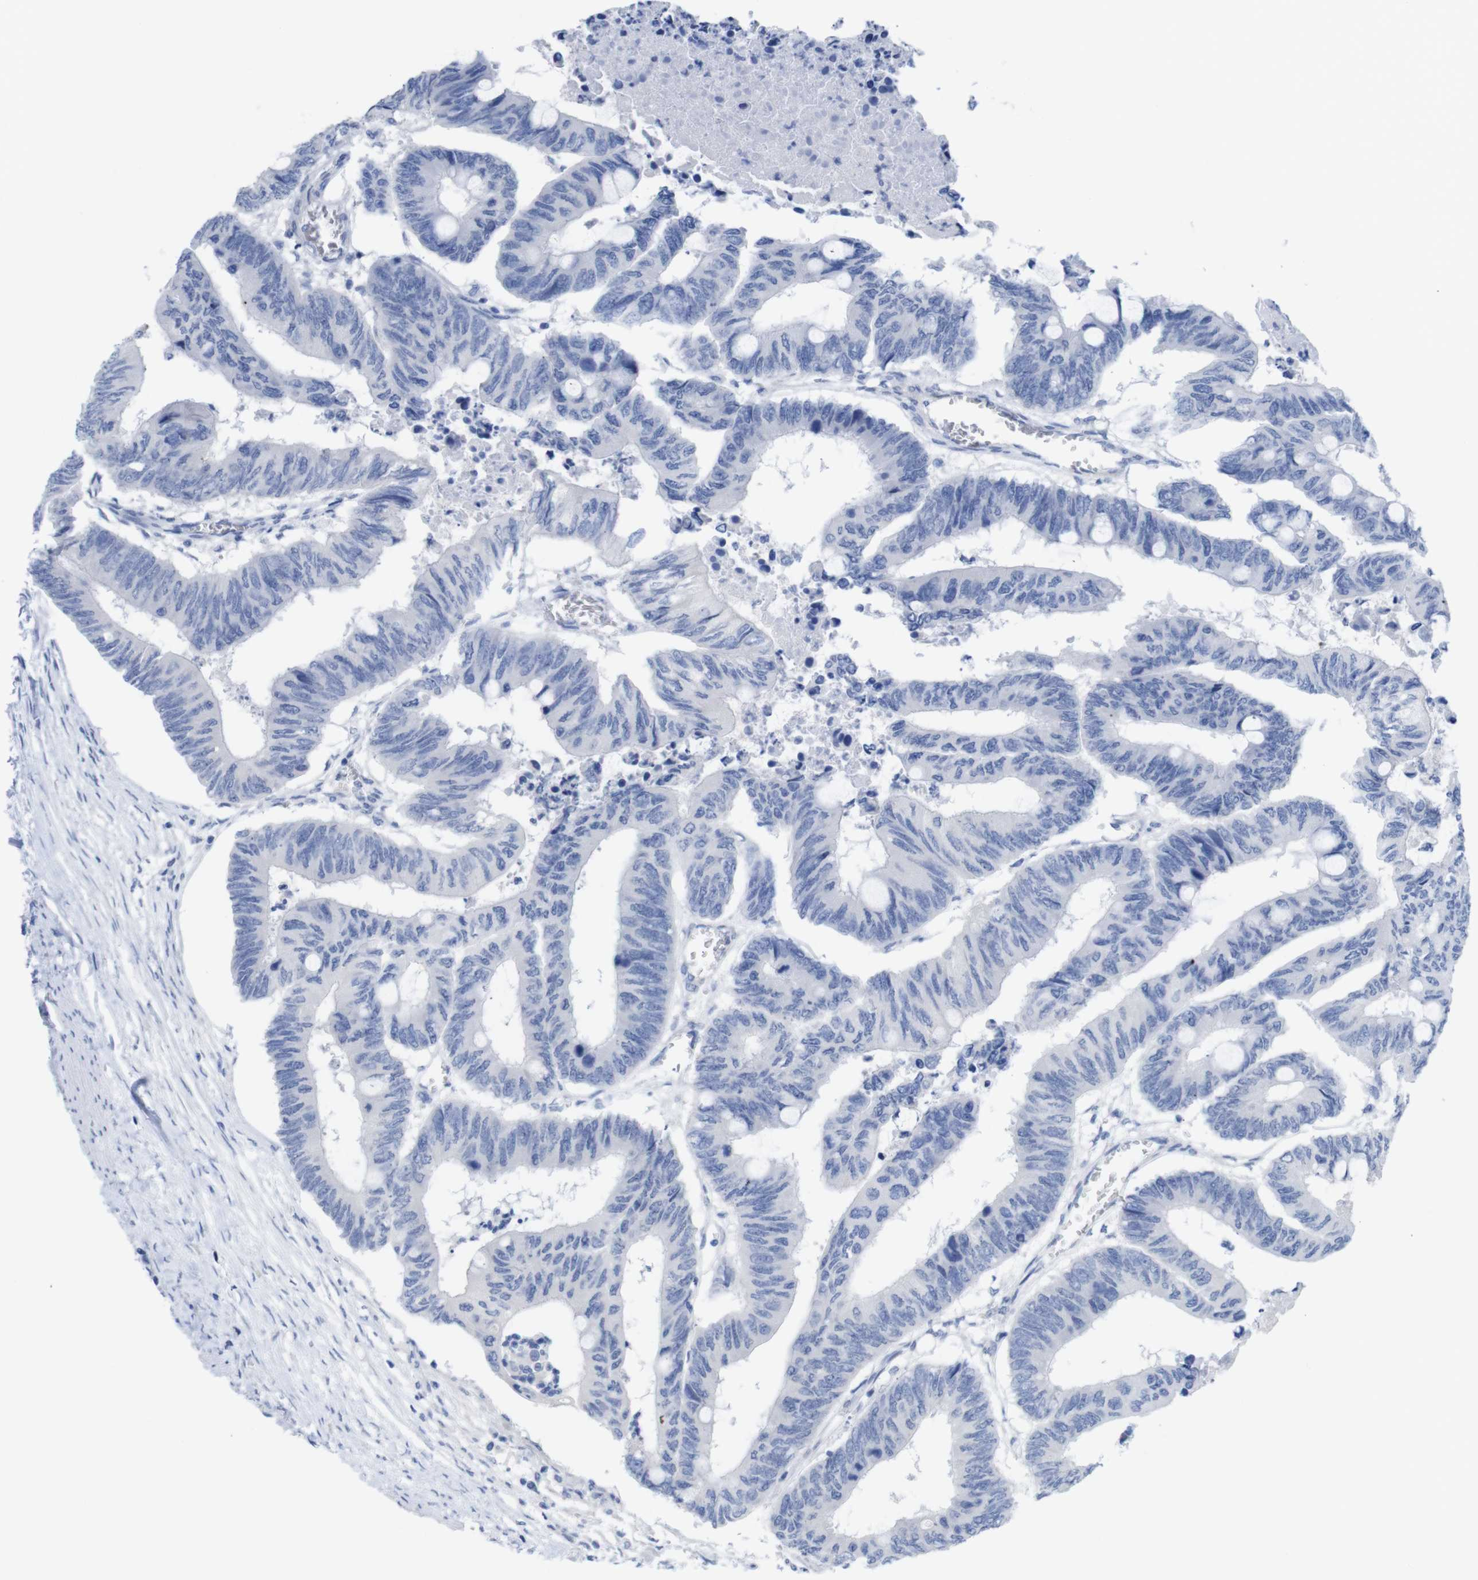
{"staining": {"intensity": "negative", "quantity": "none", "location": "none"}, "tissue": "colorectal cancer", "cell_type": "Tumor cells", "image_type": "cancer", "snomed": [{"axis": "morphology", "description": "Normal tissue, NOS"}, {"axis": "morphology", "description": "Adenocarcinoma, NOS"}, {"axis": "topography", "description": "Rectum"}, {"axis": "topography", "description": "Peripheral nerve tissue"}], "caption": "Immunohistochemical staining of colorectal adenocarcinoma shows no significant staining in tumor cells.", "gene": "PNMA1", "patient": {"sex": "male", "age": 92}}